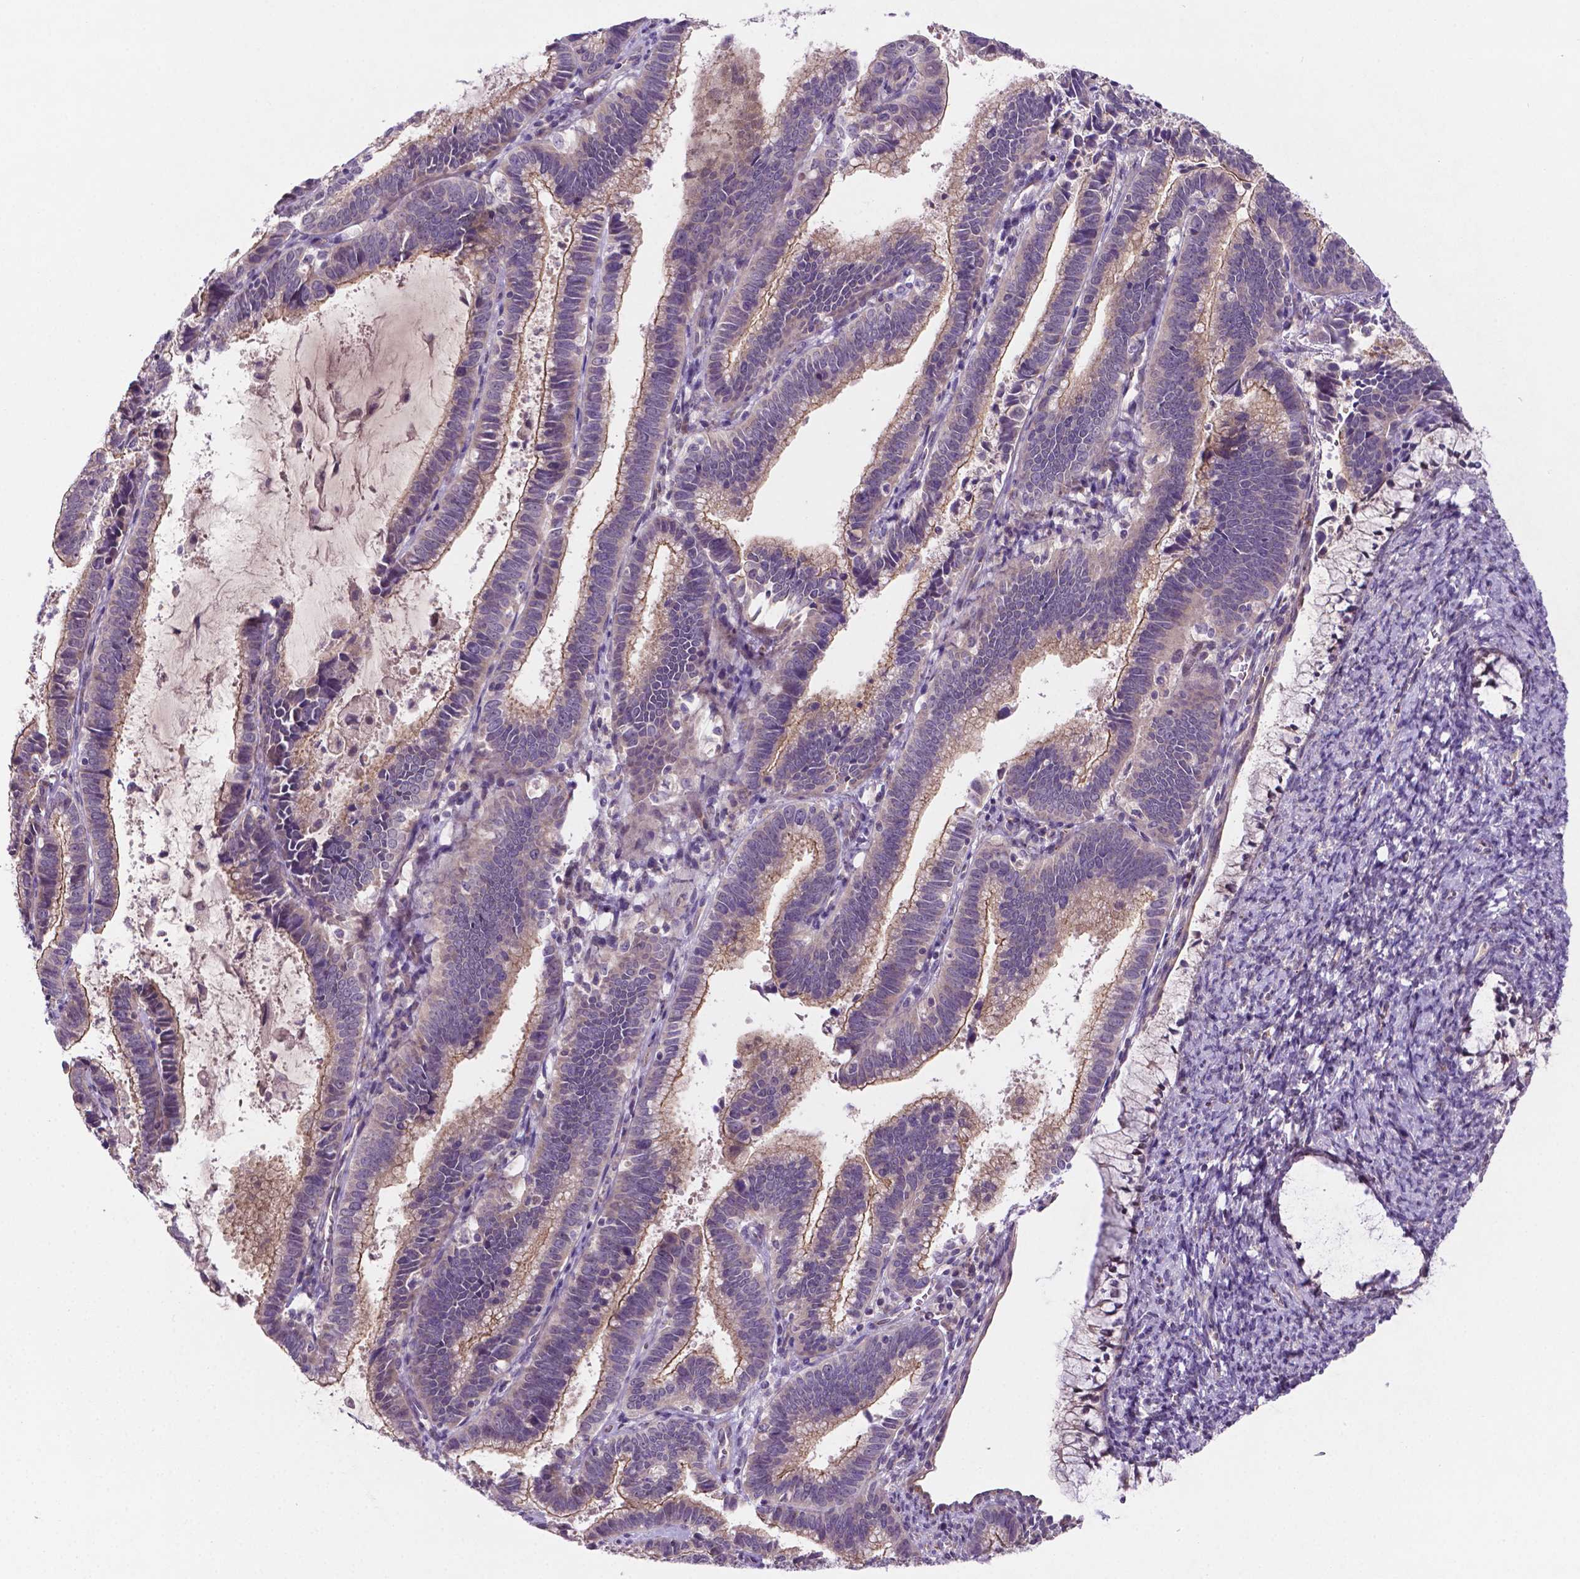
{"staining": {"intensity": "moderate", "quantity": ">75%", "location": "cytoplasmic/membranous"}, "tissue": "cervical cancer", "cell_type": "Tumor cells", "image_type": "cancer", "snomed": [{"axis": "morphology", "description": "Adenocarcinoma, NOS"}, {"axis": "topography", "description": "Cervix"}], "caption": "Brown immunohistochemical staining in human cervical cancer demonstrates moderate cytoplasmic/membranous expression in about >75% of tumor cells.", "gene": "TM4SF20", "patient": {"sex": "female", "age": 61}}